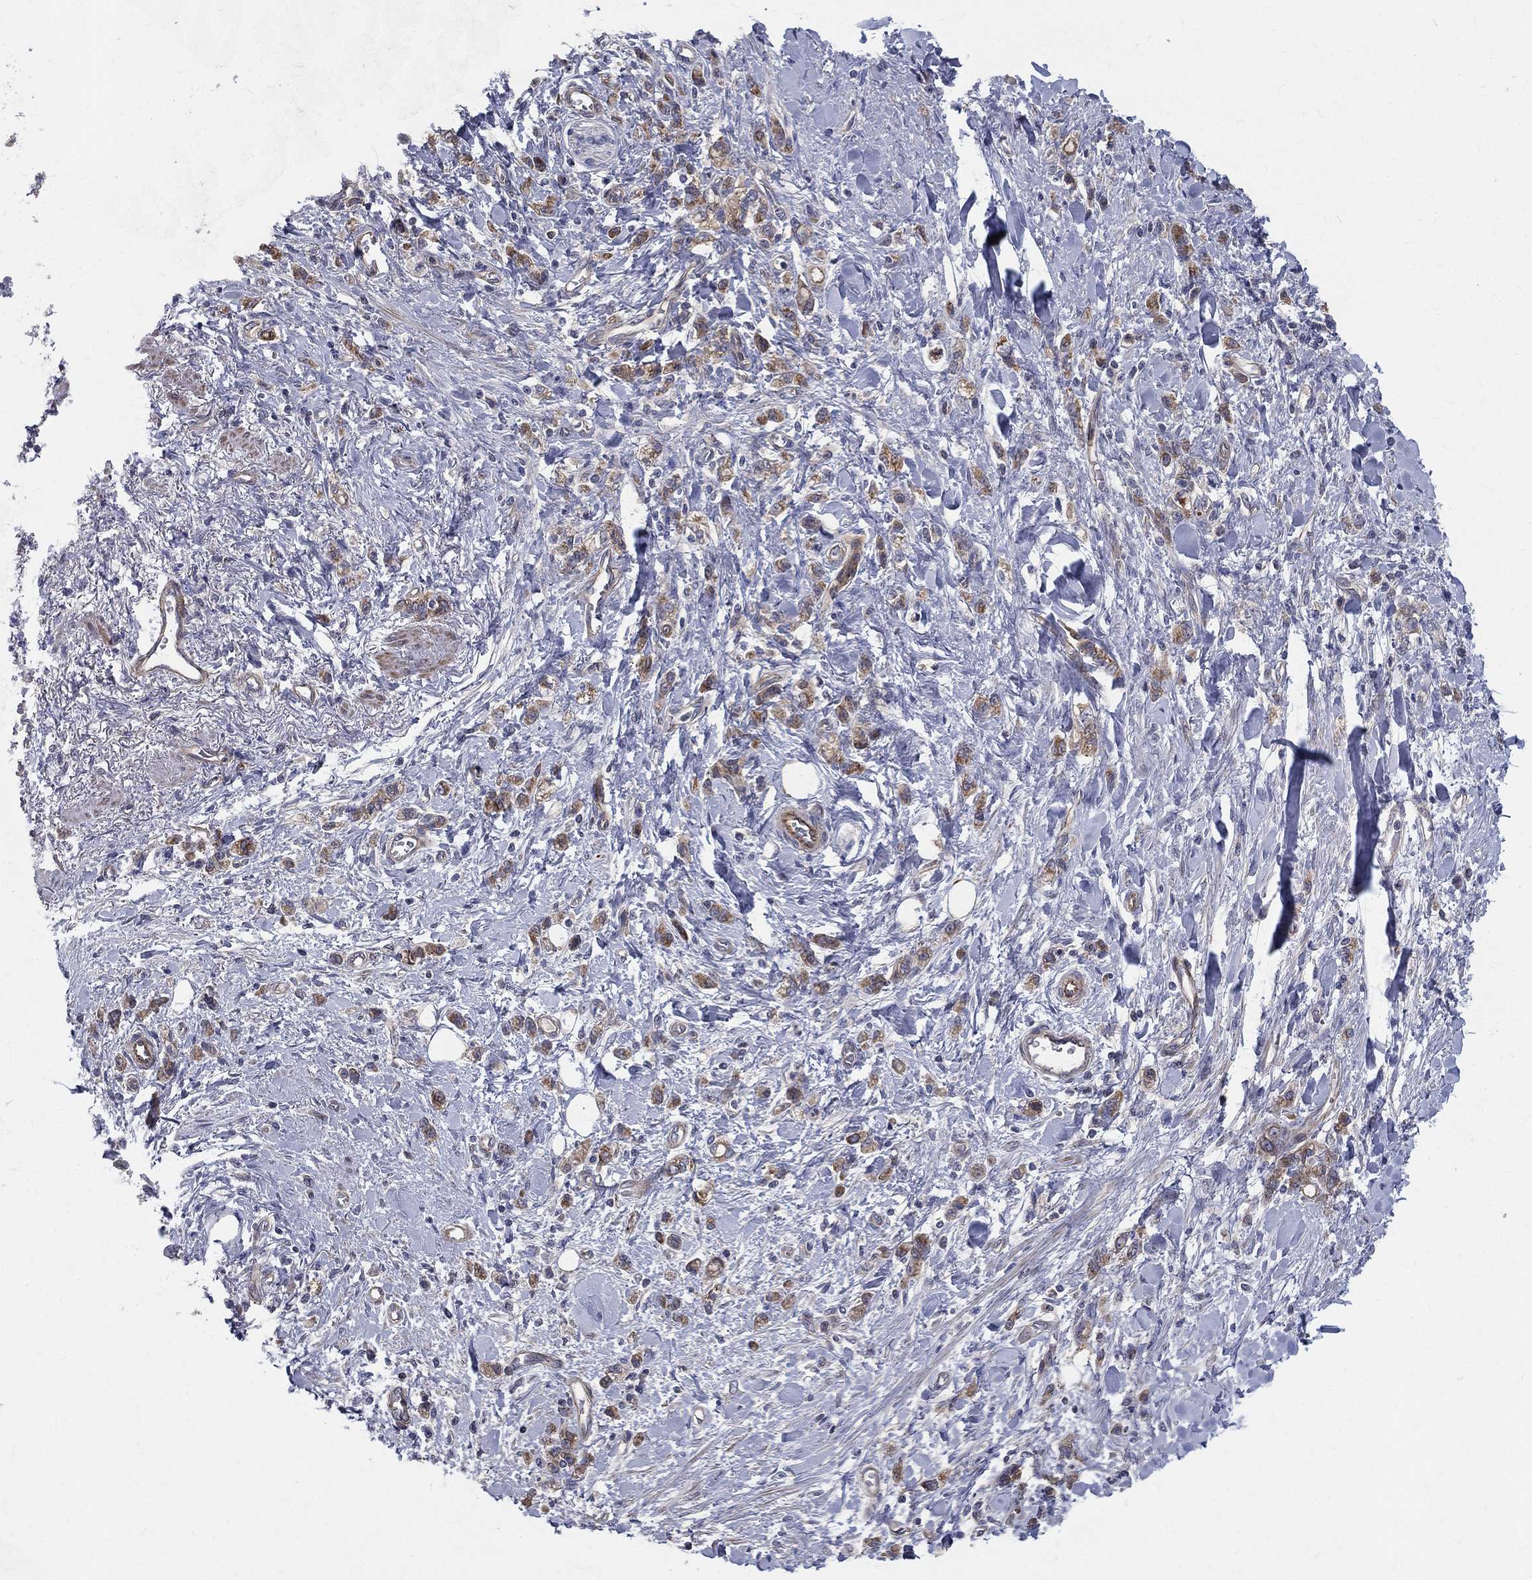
{"staining": {"intensity": "moderate", "quantity": ">75%", "location": "cytoplasmic/membranous"}, "tissue": "stomach cancer", "cell_type": "Tumor cells", "image_type": "cancer", "snomed": [{"axis": "morphology", "description": "Adenocarcinoma, NOS"}, {"axis": "topography", "description": "Stomach"}], "caption": "The immunohistochemical stain labels moderate cytoplasmic/membranous positivity in tumor cells of stomach cancer tissue. Immunohistochemistry stains the protein of interest in brown and the nuclei are stained blue.", "gene": "POMZP3", "patient": {"sex": "male", "age": 77}}